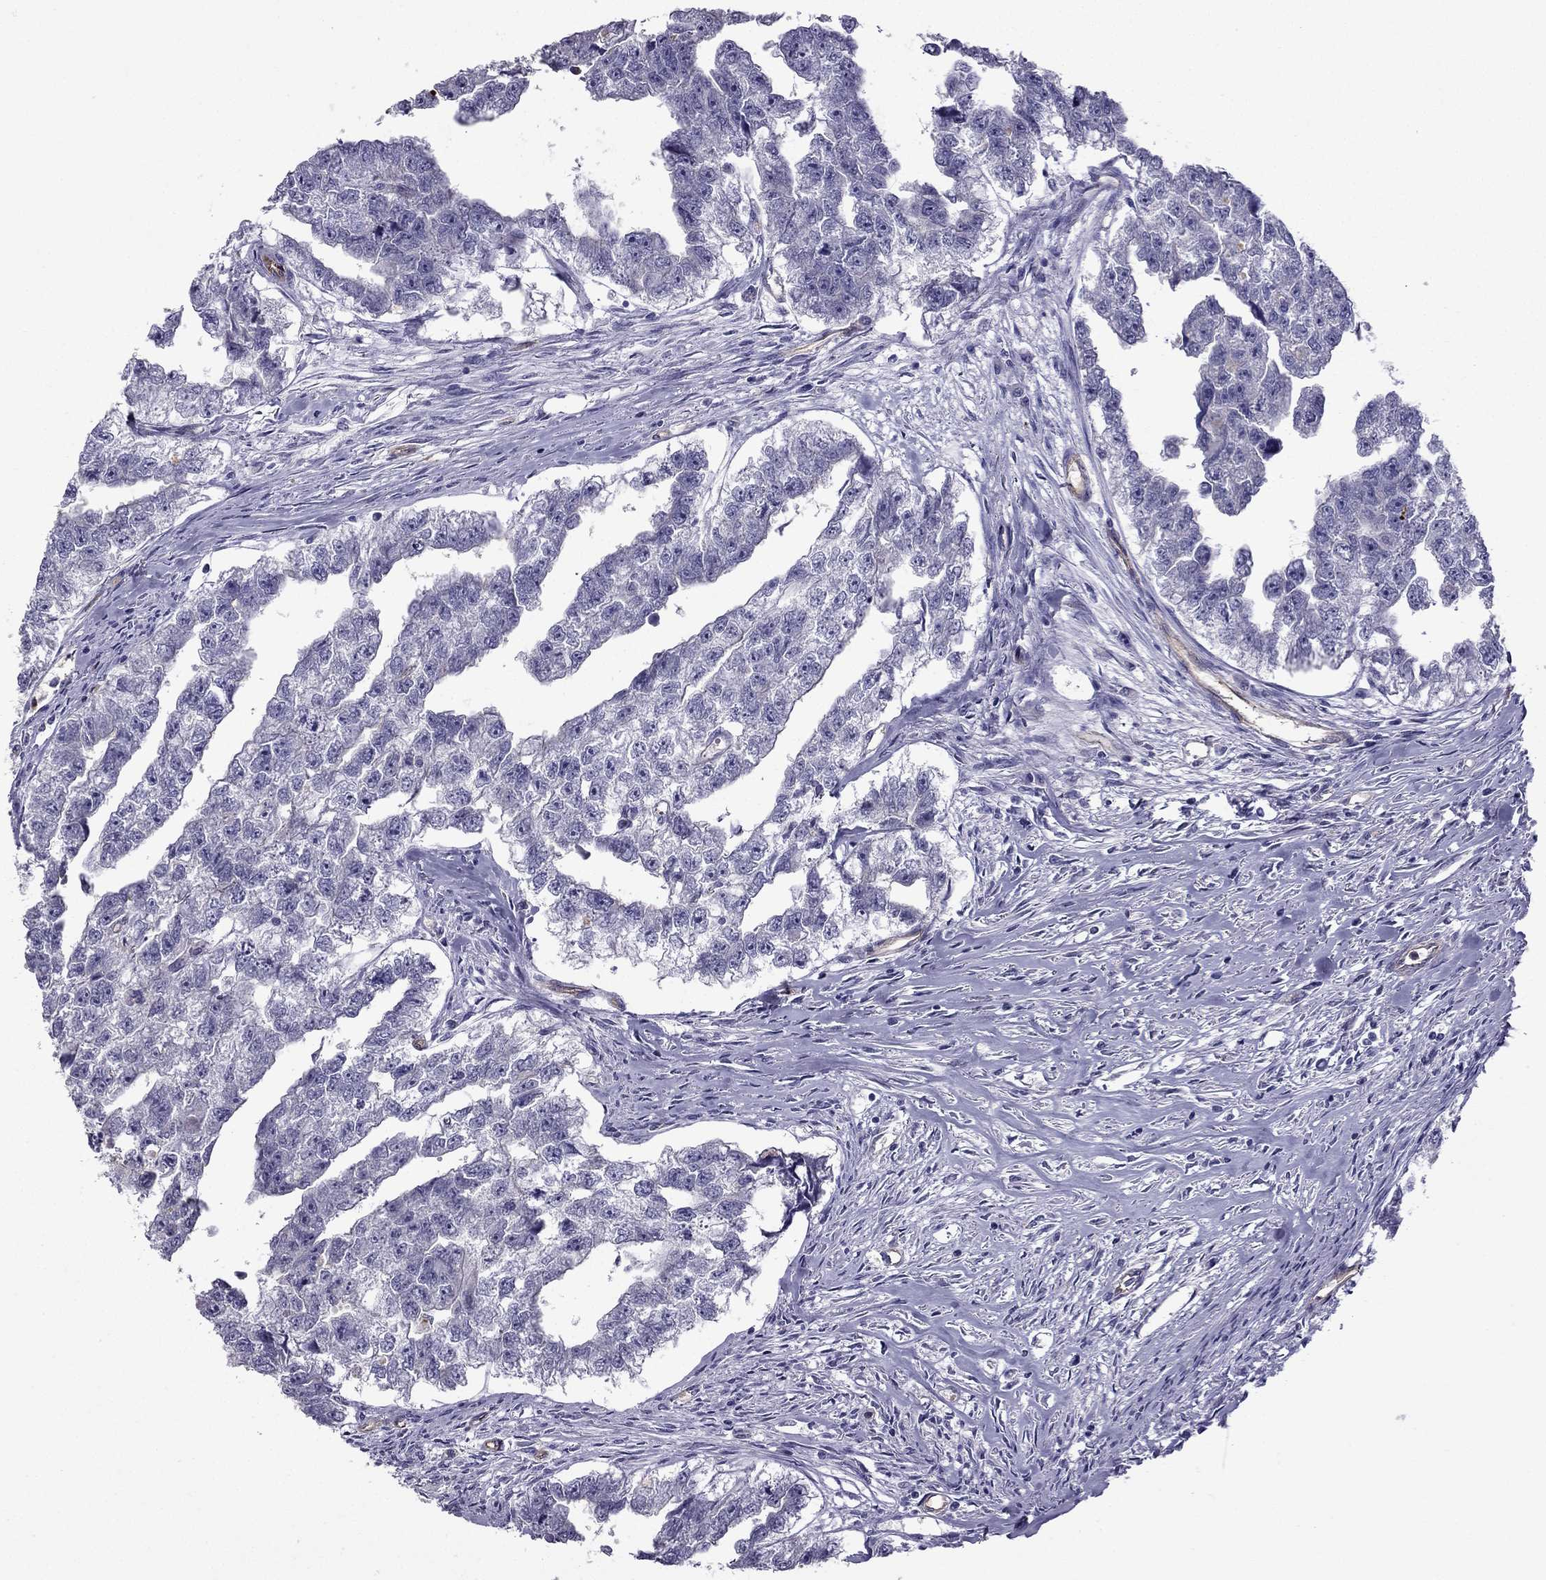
{"staining": {"intensity": "negative", "quantity": "none", "location": "none"}, "tissue": "testis cancer", "cell_type": "Tumor cells", "image_type": "cancer", "snomed": [{"axis": "morphology", "description": "Carcinoma, Embryonal, NOS"}, {"axis": "morphology", "description": "Teratoma, malignant, NOS"}, {"axis": "topography", "description": "Testis"}], "caption": "A histopathology image of human testis embryonal carcinoma is negative for staining in tumor cells. (DAB (3,3'-diaminobenzidine) immunohistochemistry (IHC) visualized using brightfield microscopy, high magnification).", "gene": "STOML3", "patient": {"sex": "male", "age": 44}}